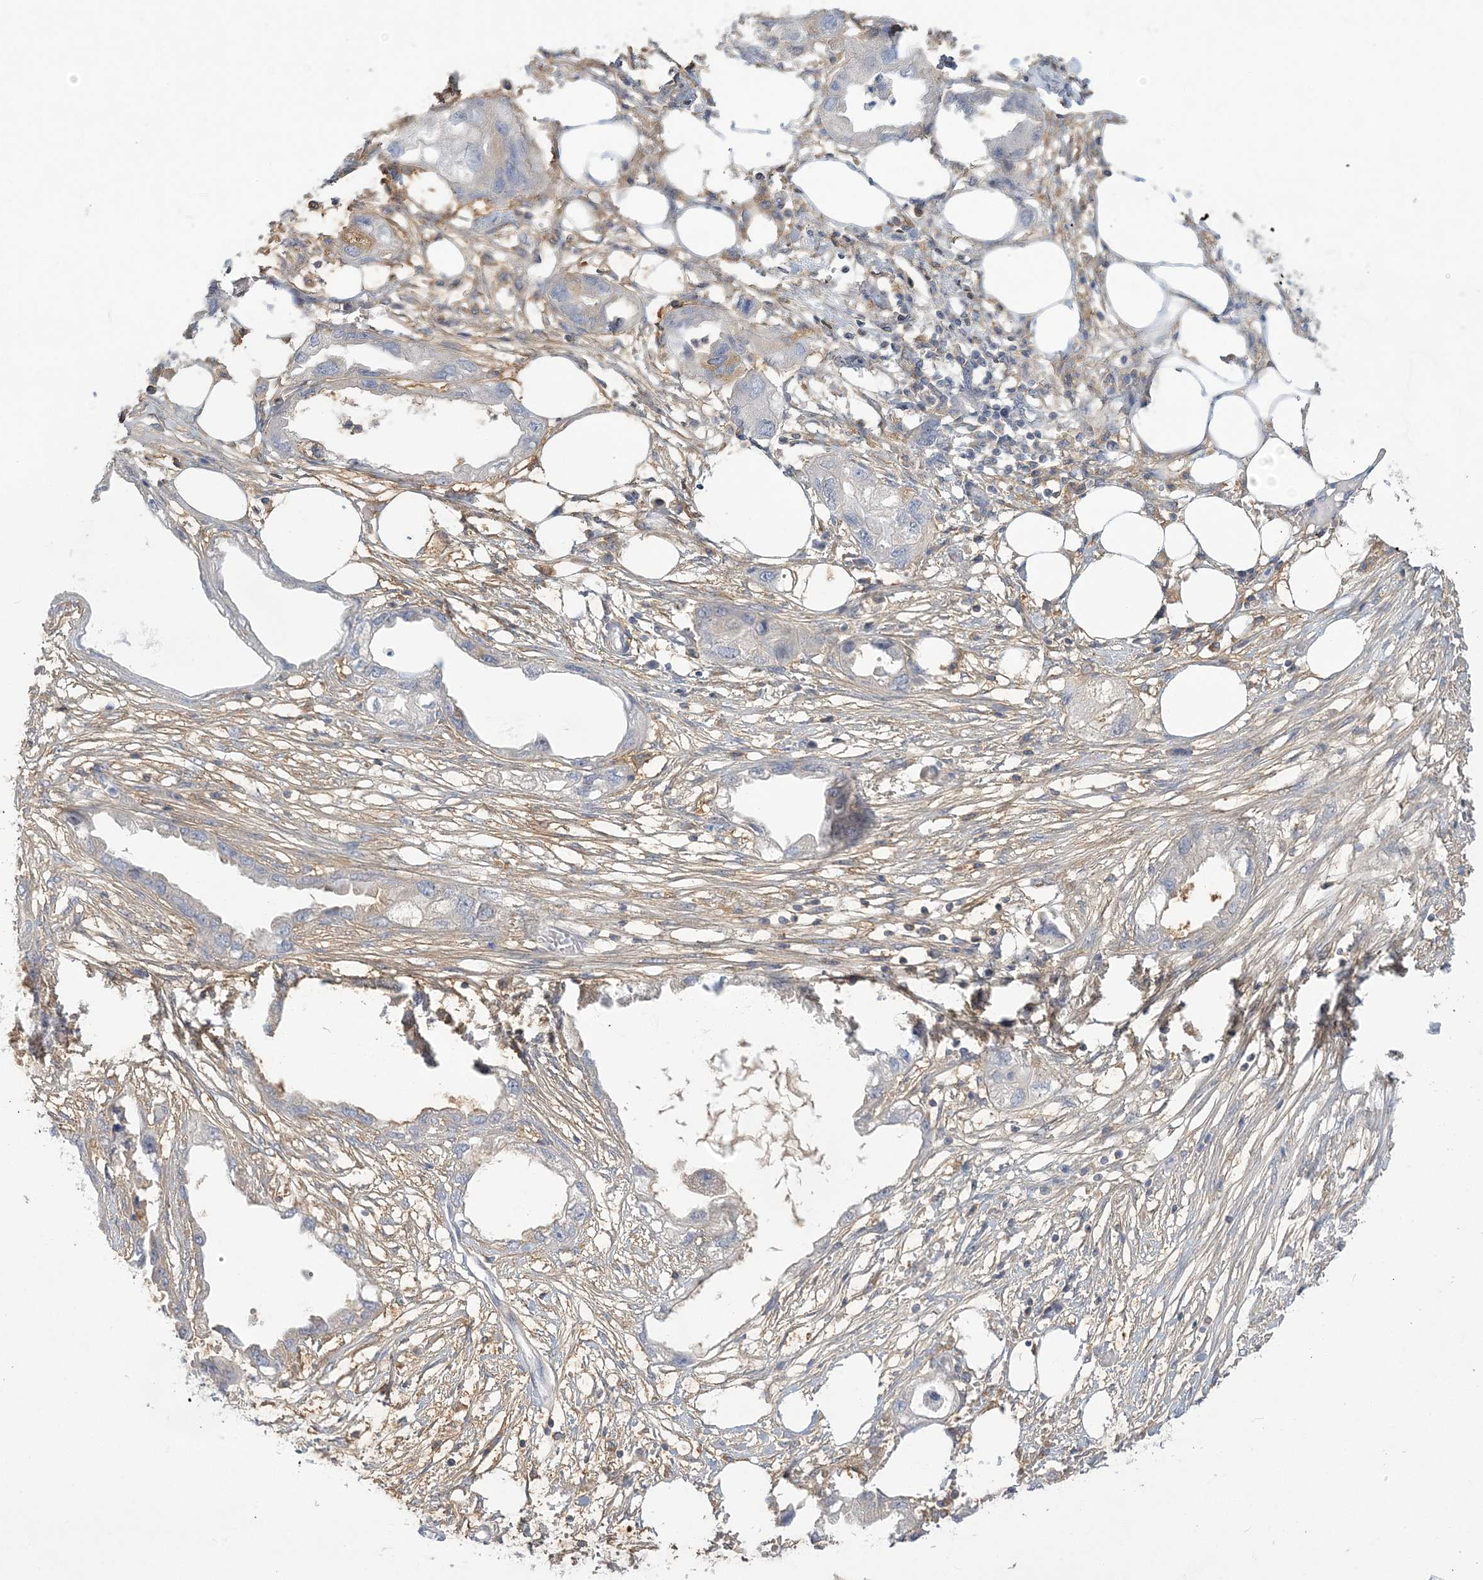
{"staining": {"intensity": "negative", "quantity": "none", "location": "none"}, "tissue": "endometrial cancer", "cell_type": "Tumor cells", "image_type": "cancer", "snomed": [{"axis": "morphology", "description": "Adenocarcinoma, NOS"}, {"axis": "morphology", "description": "Adenocarcinoma, metastatic, NOS"}, {"axis": "topography", "description": "Adipose tissue"}, {"axis": "topography", "description": "Endometrium"}], "caption": "IHC micrograph of human endometrial cancer stained for a protein (brown), which shows no expression in tumor cells. (Brightfield microscopy of DAB (3,3'-diaminobenzidine) immunohistochemistry (IHC) at high magnification).", "gene": "ANKS1A", "patient": {"sex": "female", "age": 67}}